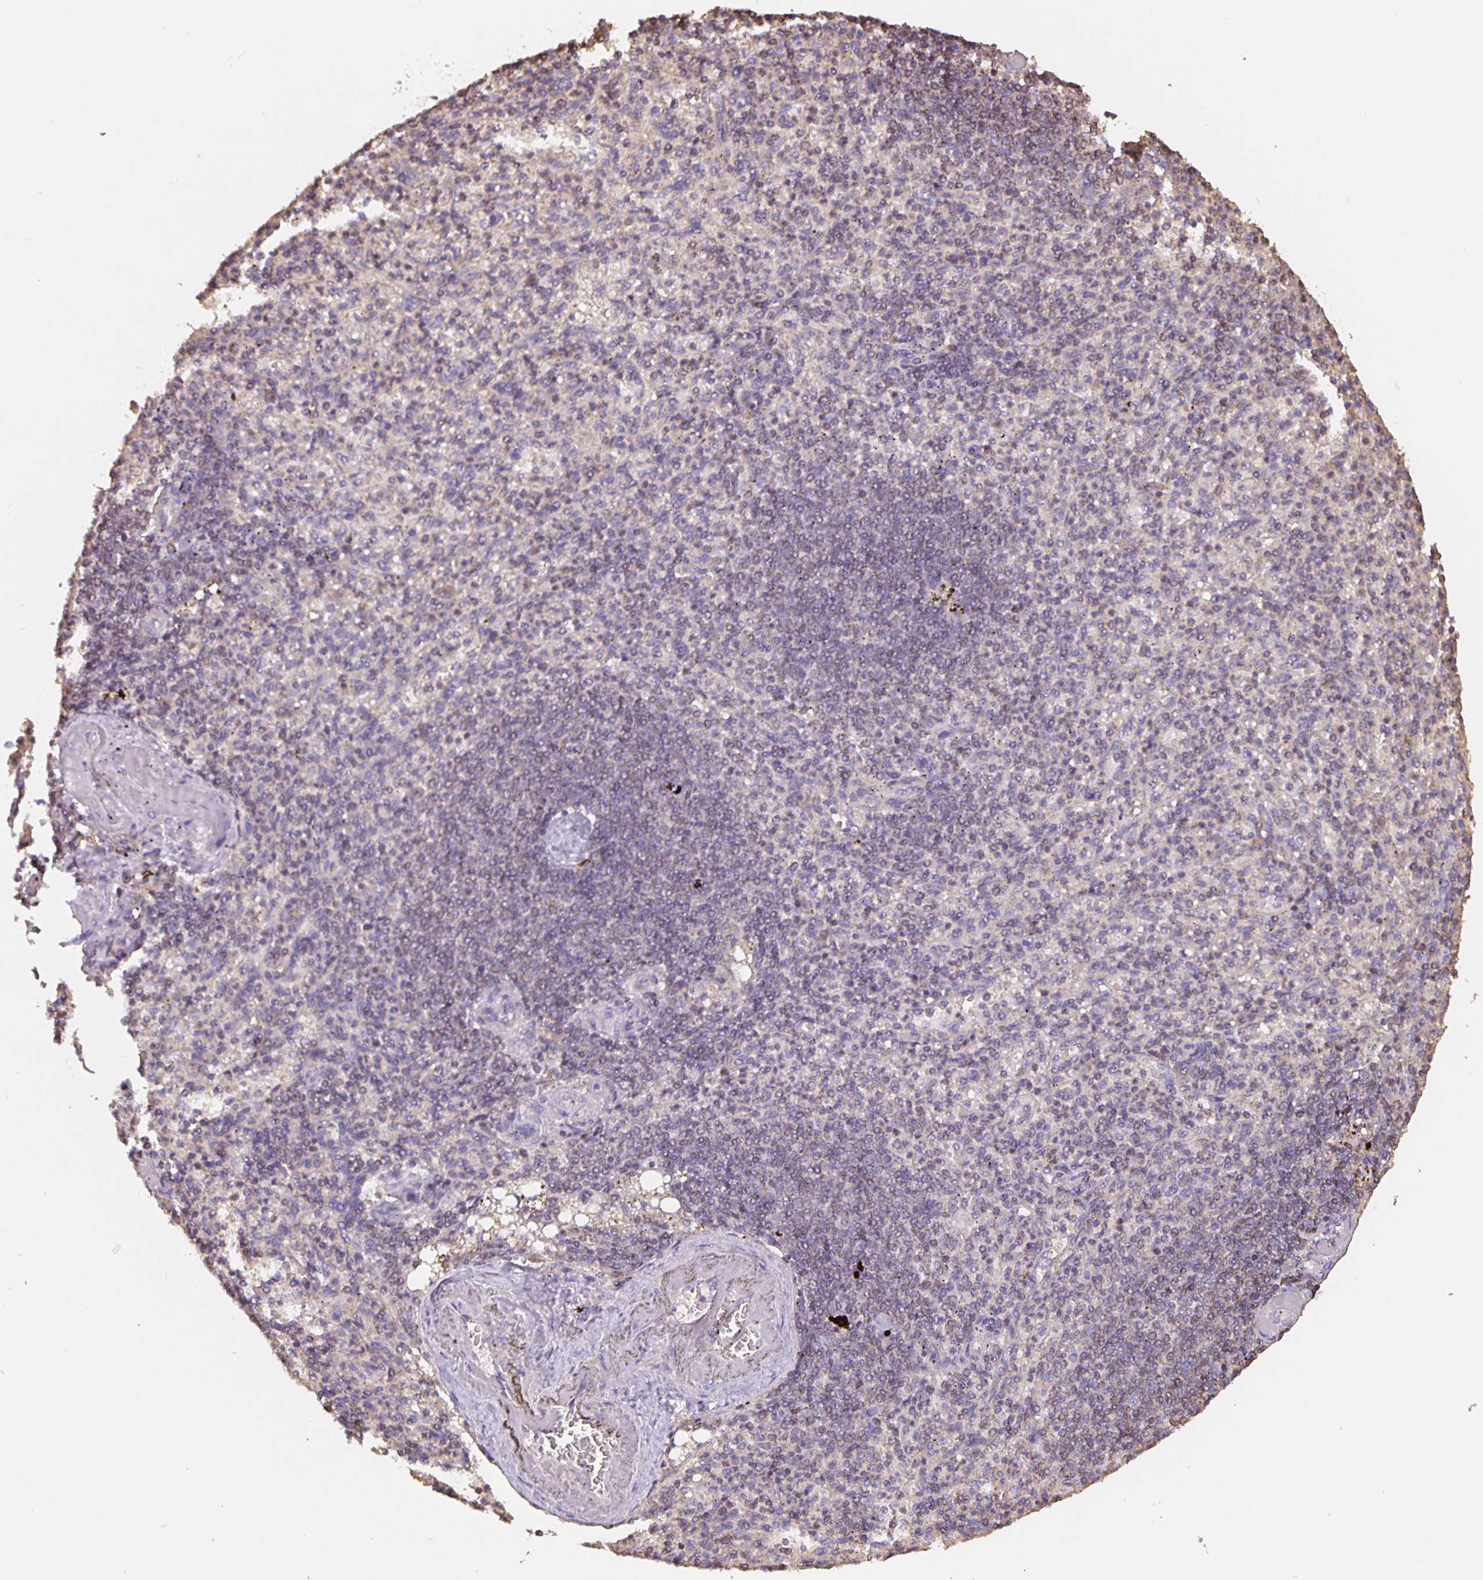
{"staining": {"intensity": "negative", "quantity": "none", "location": "none"}, "tissue": "spleen", "cell_type": "Cells in red pulp", "image_type": "normal", "snomed": [{"axis": "morphology", "description": "Normal tissue, NOS"}, {"axis": "topography", "description": "Spleen"}], "caption": "Image shows no protein expression in cells in red pulp of benign spleen. (Immunohistochemistry (ihc), brightfield microscopy, high magnification).", "gene": "TMEM71", "patient": {"sex": "female", "age": 74}}